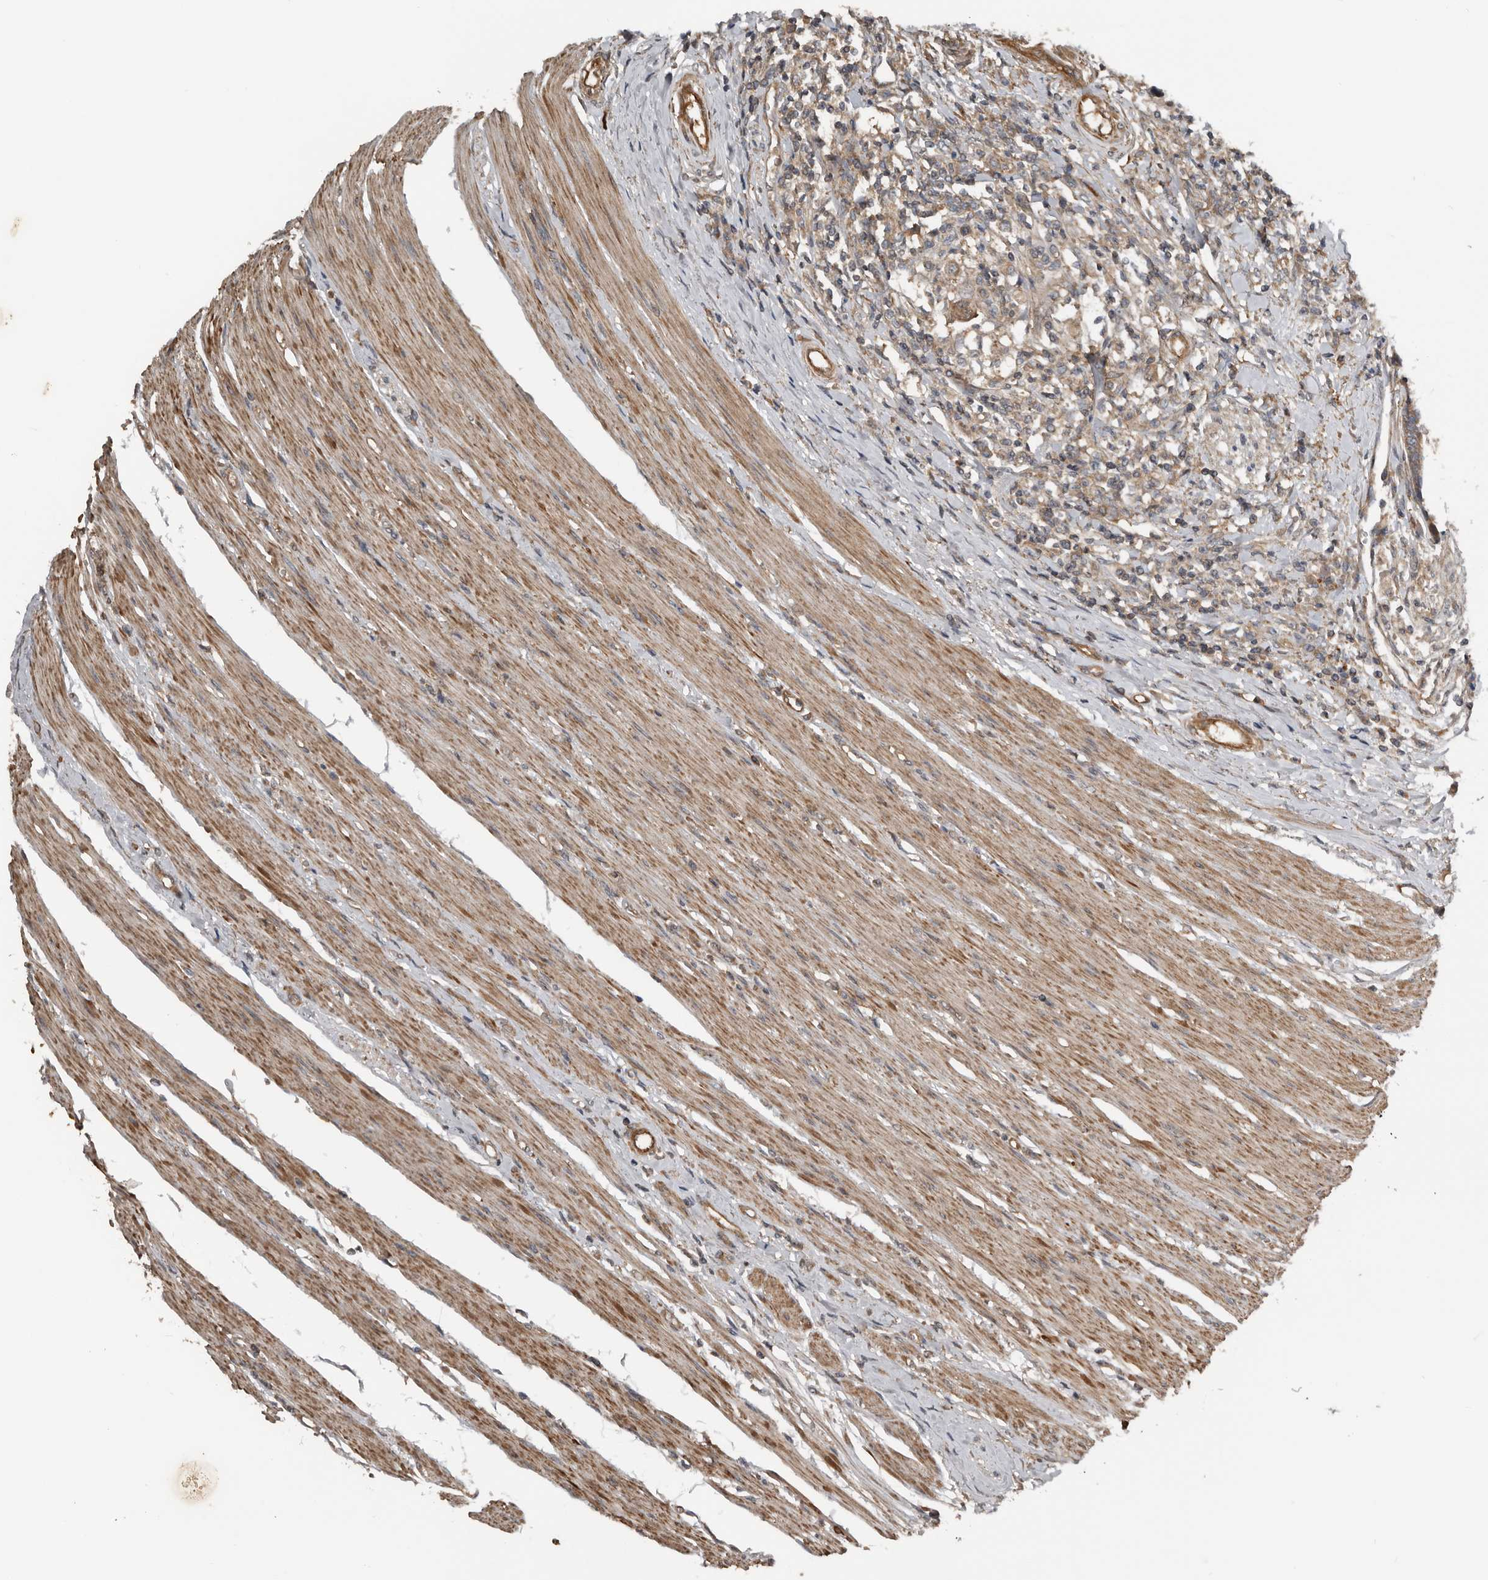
{"staining": {"intensity": "moderate", "quantity": ">75%", "location": "cytoplasmic/membranous"}, "tissue": "colorectal cancer", "cell_type": "Tumor cells", "image_type": "cancer", "snomed": [{"axis": "morphology", "description": "Adenocarcinoma, NOS"}, {"axis": "topography", "description": "Rectum"}], "caption": "IHC histopathology image of neoplastic tissue: adenocarcinoma (colorectal) stained using immunohistochemistry (IHC) shows medium levels of moderate protein expression localized specifically in the cytoplasmic/membranous of tumor cells, appearing as a cytoplasmic/membranous brown color.", "gene": "DNAJB4", "patient": {"sex": "male", "age": 84}}